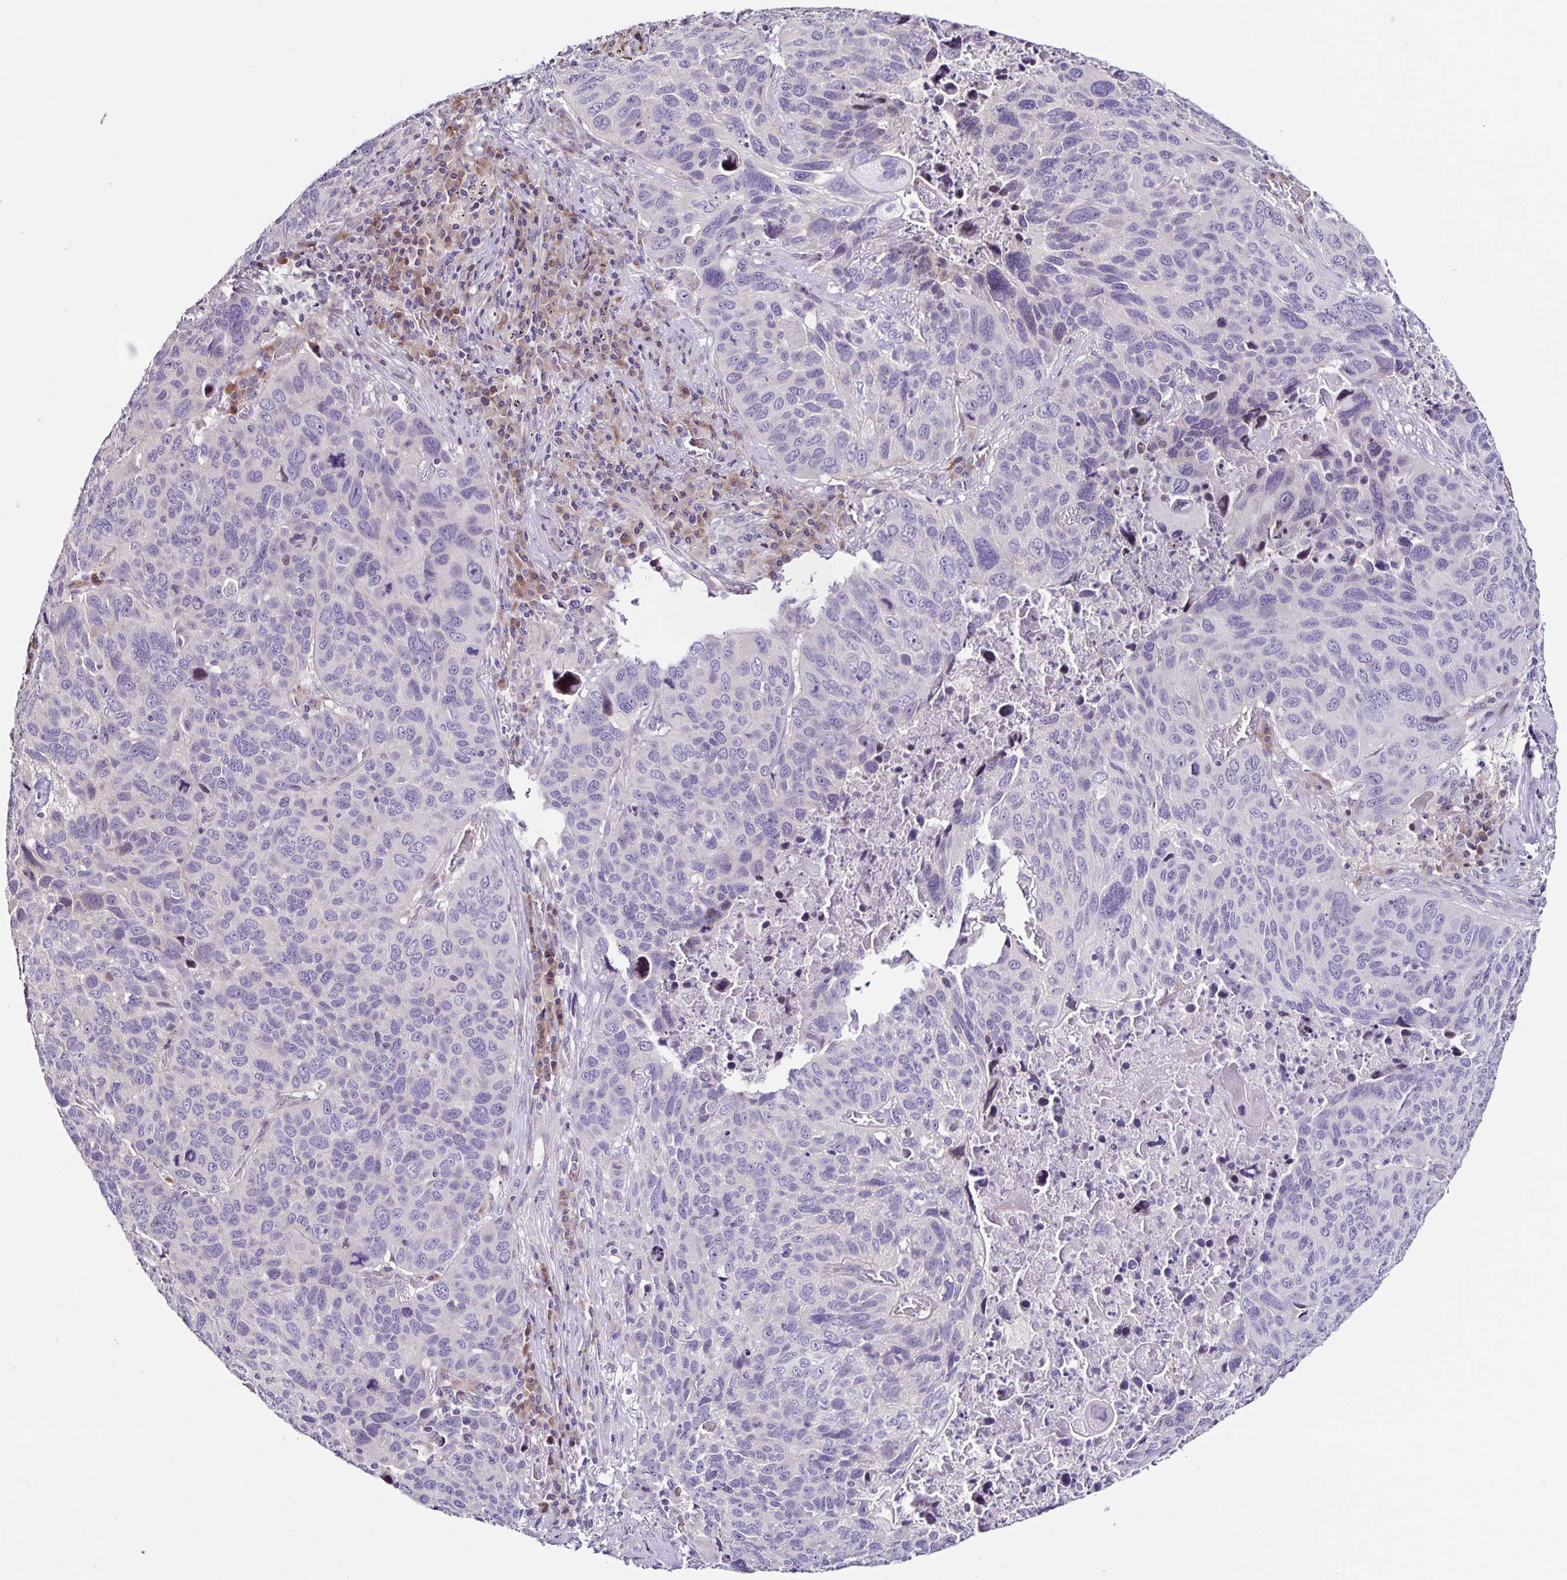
{"staining": {"intensity": "negative", "quantity": "none", "location": "none"}, "tissue": "lung cancer", "cell_type": "Tumor cells", "image_type": "cancer", "snomed": [{"axis": "morphology", "description": "Squamous cell carcinoma, NOS"}, {"axis": "topography", "description": "Lung"}], "caption": "IHC histopathology image of neoplastic tissue: human squamous cell carcinoma (lung) stained with DAB displays no significant protein expression in tumor cells. (Immunohistochemistry (ihc), brightfield microscopy, high magnification).", "gene": "RNFT2", "patient": {"sex": "male", "age": 68}}